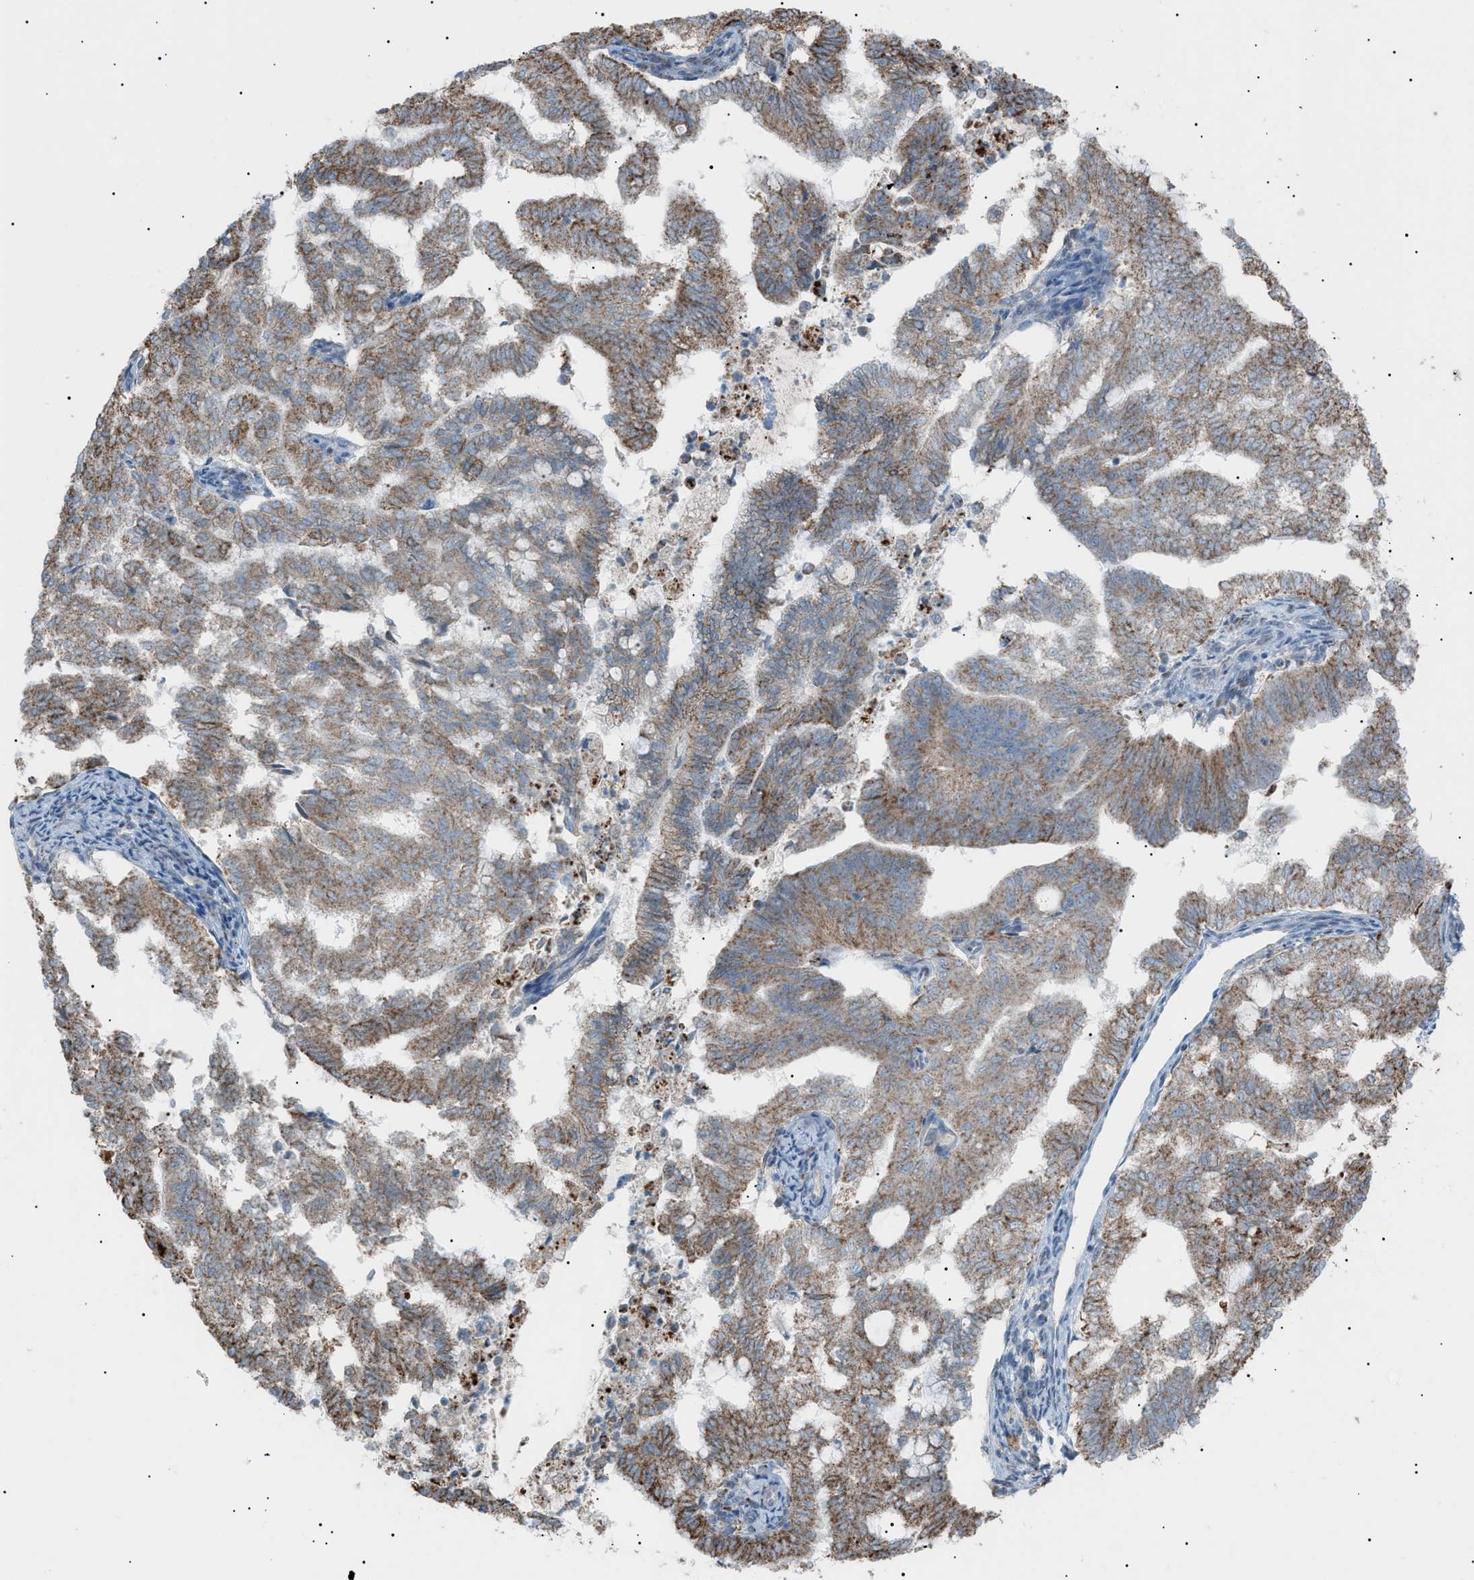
{"staining": {"intensity": "moderate", "quantity": ">75%", "location": "cytoplasmic/membranous"}, "tissue": "endometrial cancer", "cell_type": "Tumor cells", "image_type": "cancer", "snomed": [{"axis": "morphology", "description": "Adenocarcinoma, NOS"}, {"axis": "topography", "description": "Endometrium"}], "caption": "Brown immunohistochemical staining in human endometrial cancer demonstrates moderate cytoplasmic/membranous expression in about >75% of tumor cells.", "gene": "ZNF516", "patient": {"sex": "female", "age": 79}}